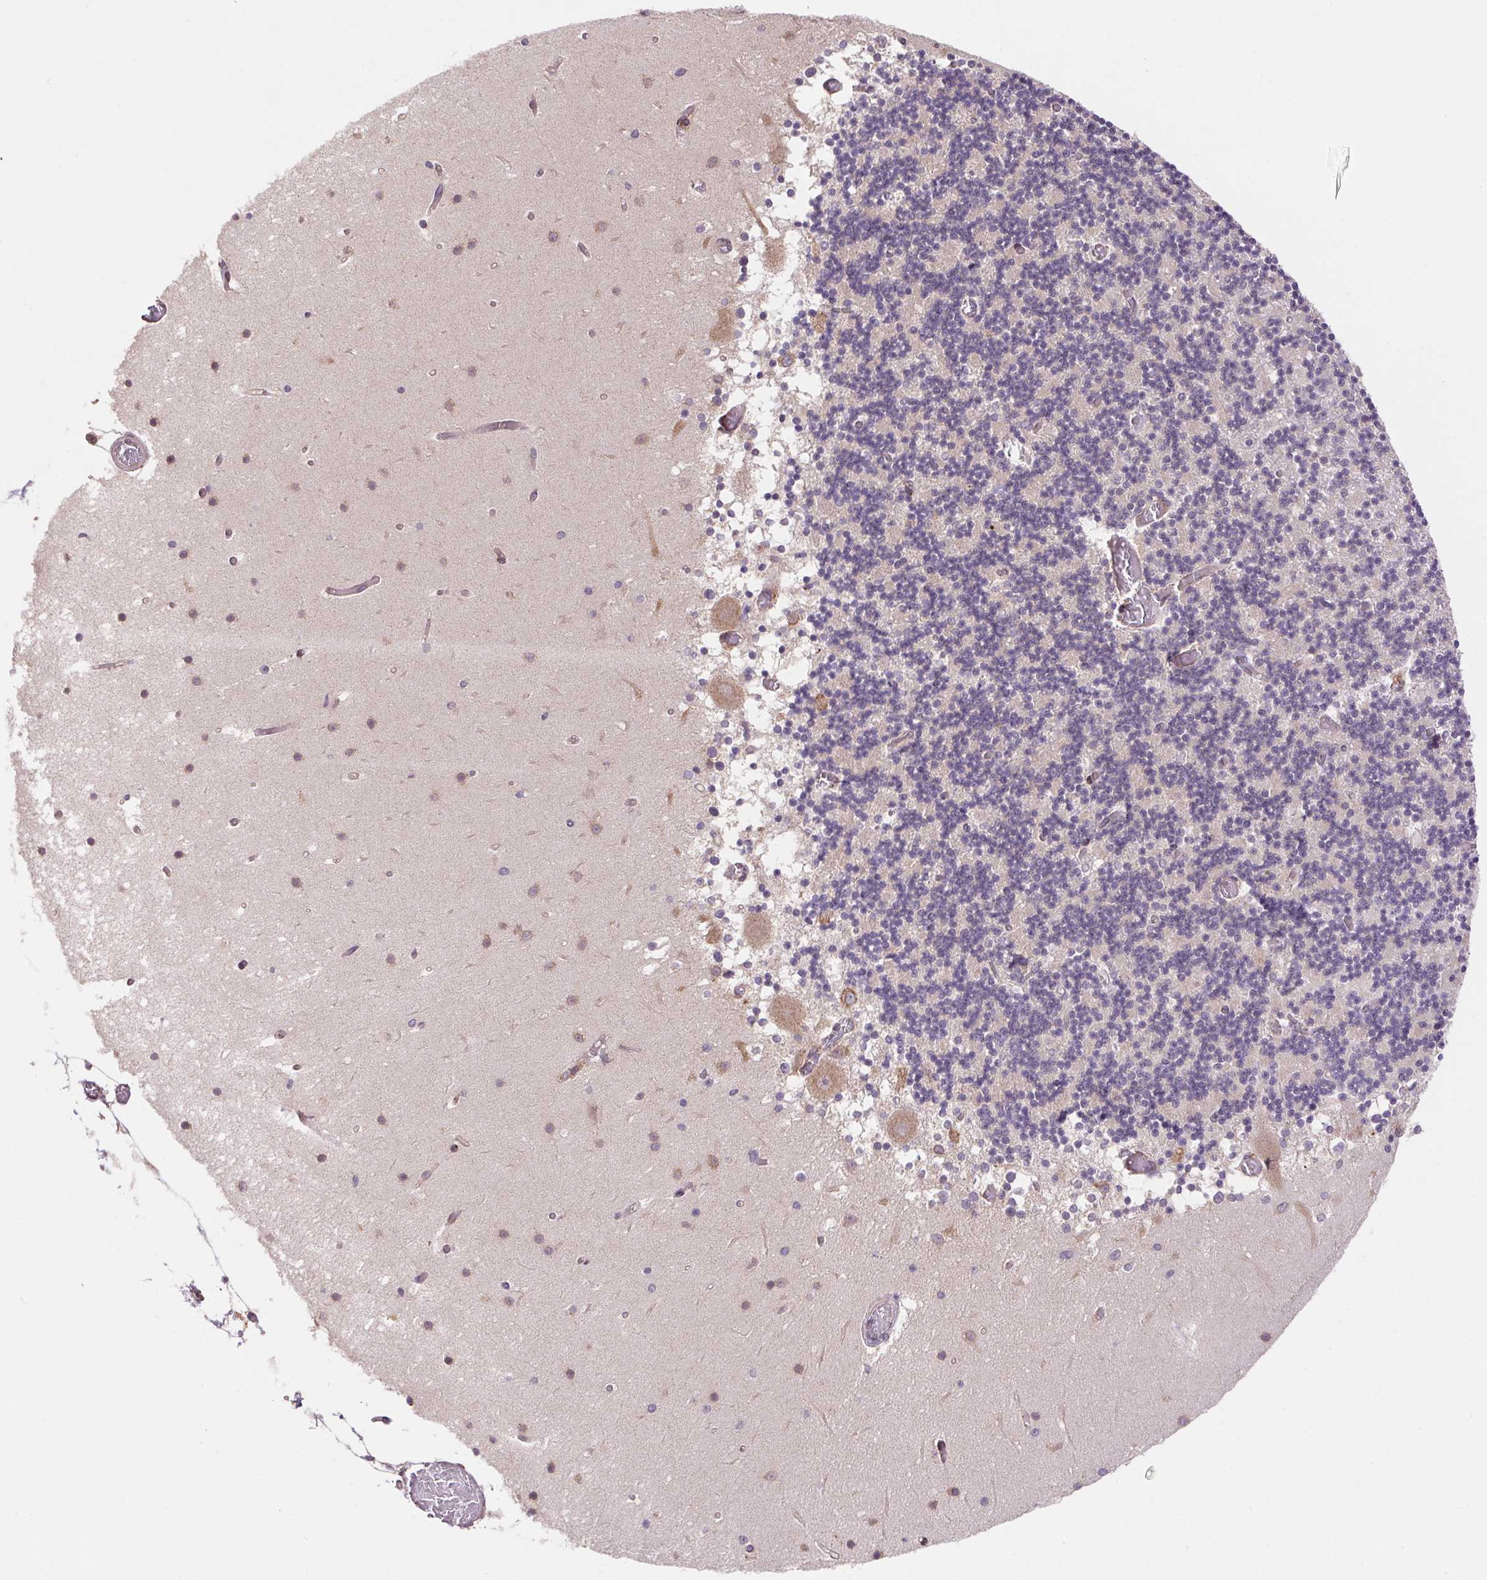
{"staining": {"intensity": "negative", "quantity": "none", "location": "none"}, "tissue": "cerebellum", "cell_type": "Cells in granular layer", "image_type": "normal", "snomed": [{"axis": "morphology", "description": "Normal tissue, NOS"}, {"axis": "topography", "description": "Cerebellum"}], "caption": "The histopathology image displays no staining of cells in granular layer in unremarkable cerebellum.", "gene": "KLHL20", "patient": {"sex": "female", "age": 28}}